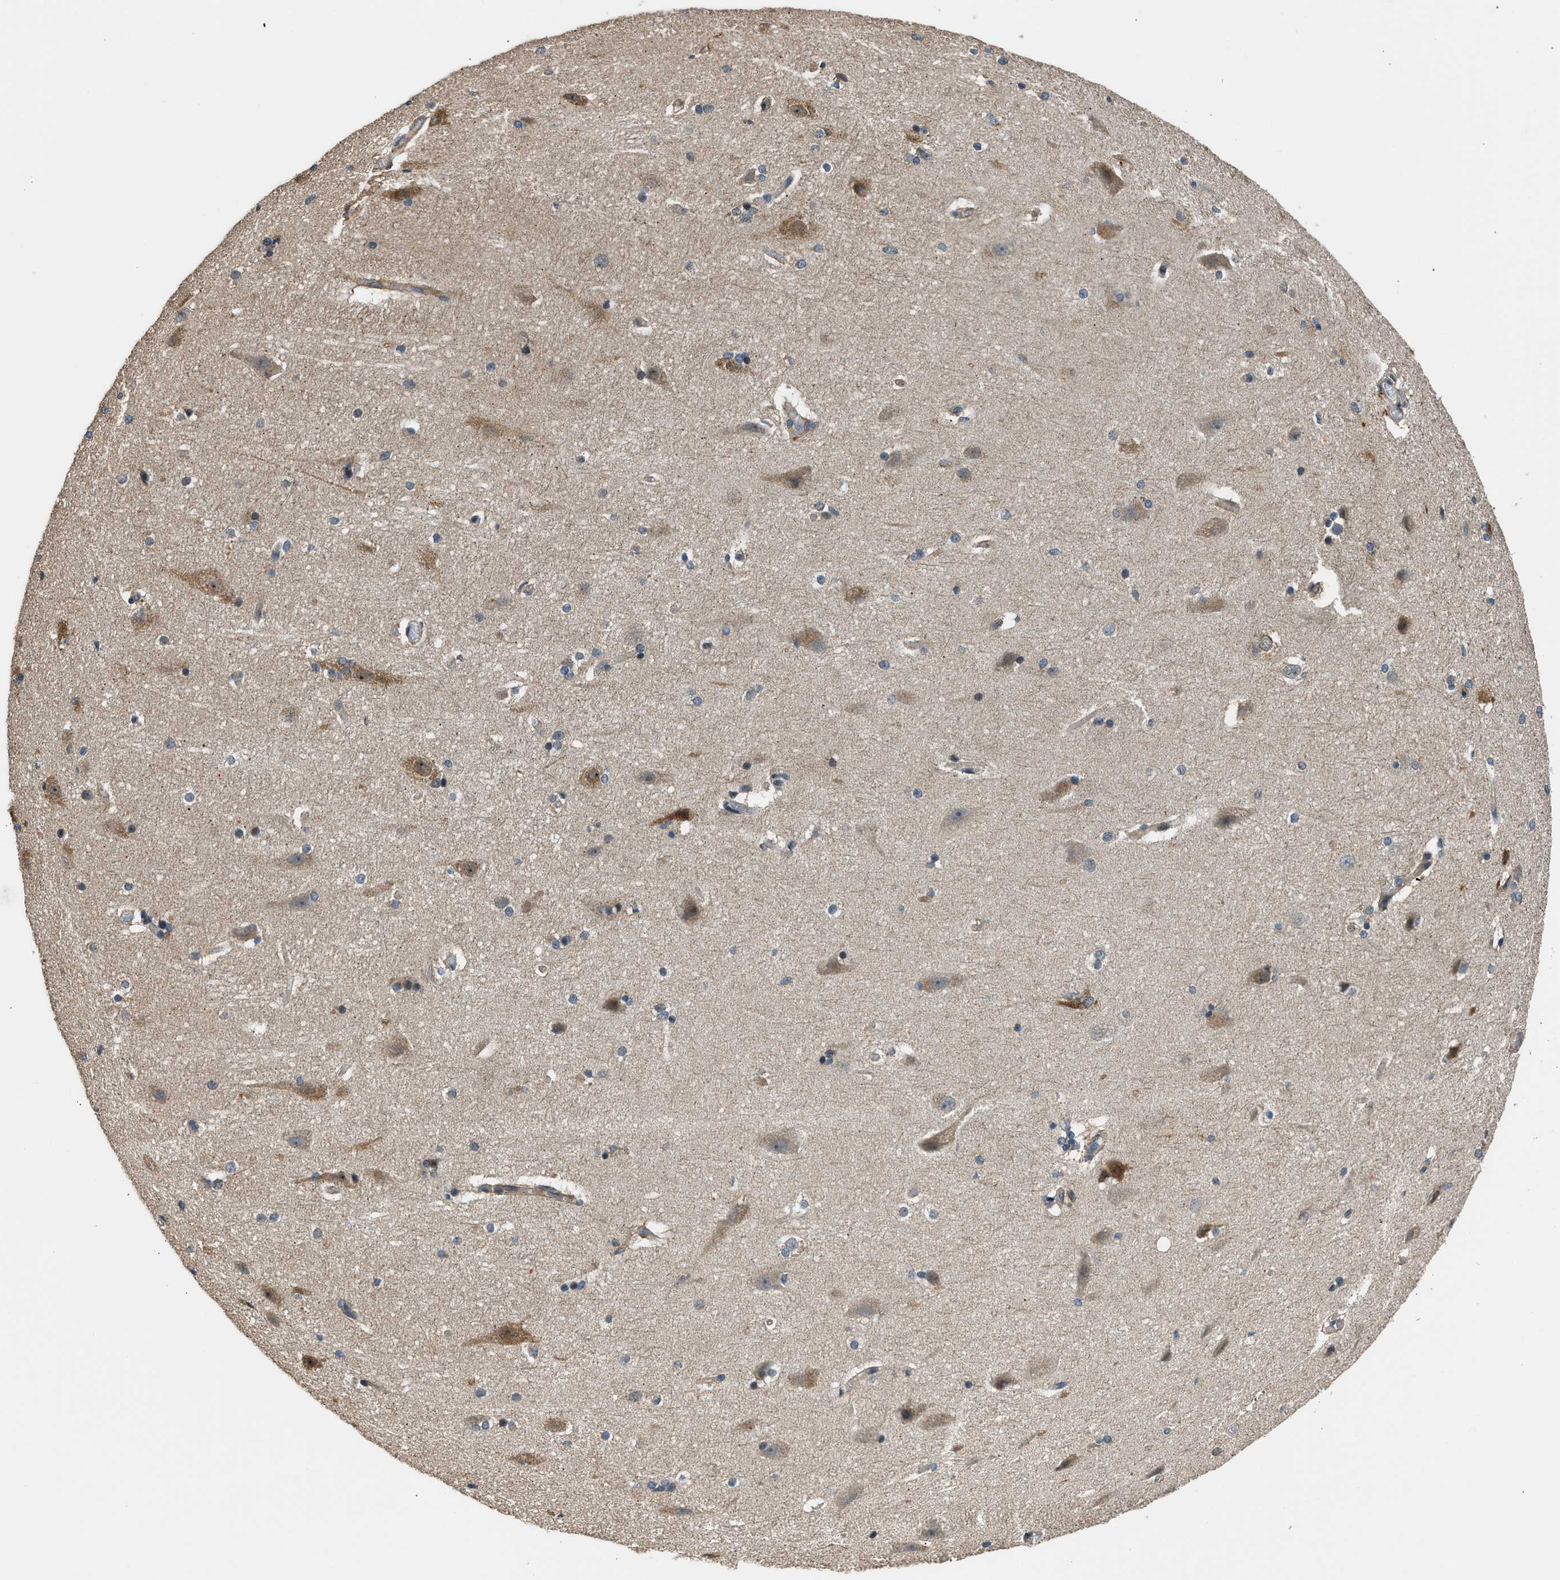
{"staining": {"intensity": "moderate", "quantity": "25%-75%", "location": "cytoplasmic/membranous"}, "tissue": "cerebral cortex", "cell_type": "Endothelial cells", "image_type": "normal", "snomed": [{"axis": "morphology", "description": "Normal tissue, NOS"}, {"axis": "topography", "description": "Cerebral cortex"}, {"axis": "topography", "description": "Hippocampus"}], "caption": "IHC (DAB (3,3'-diaminobenzidine)) staining of benign human cerebral cortex displays moderate cytoplasmic/membranous protein expression in about 25%-75% of endothelial cells. (DAB IHC, brown staining for protein, blue staining for nuclei).", "gene": "IL3RA", "patient": {"sex": "female", "age": 19}}